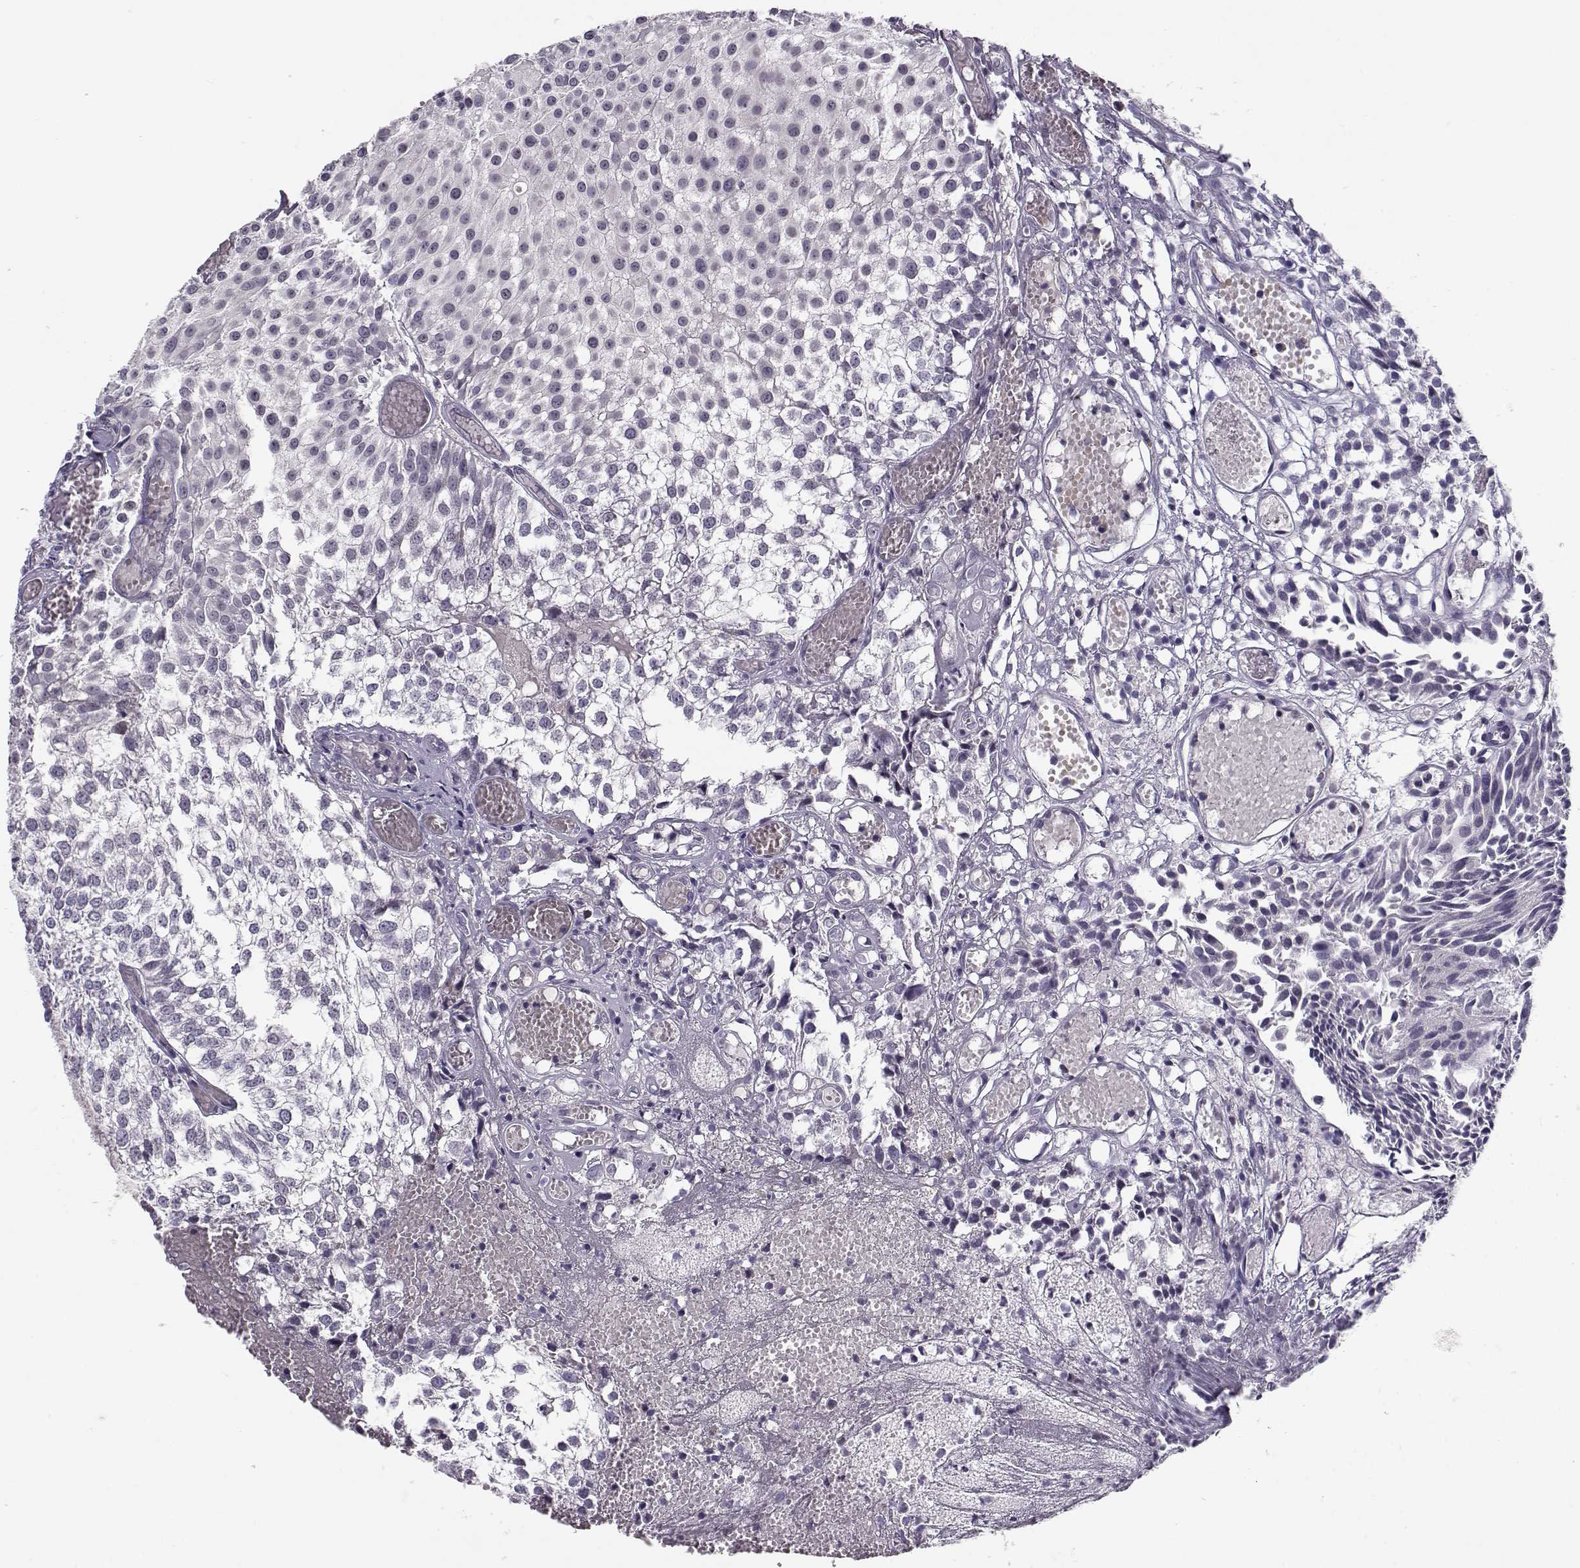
{"staining": {"intensity": "negative", "quantity": "none", "location": "none"}, "tissue": "urothelial cancer", "cell_type": "Tumor cells", "image_type": "cancer", "snomed": [{"axis": "morphology", "description": "Urothelial carcinoma, Low grade"}, {"axis": "topography", "description": "Urinary bladder"}], "caption": "This is a image of immunohistochemistry staining of urothelial carcinoma (low-grade), which shows no positivity in tumor cells.", "gene": "C16orf86", "patient": {"sex": "male", "age": 79}}